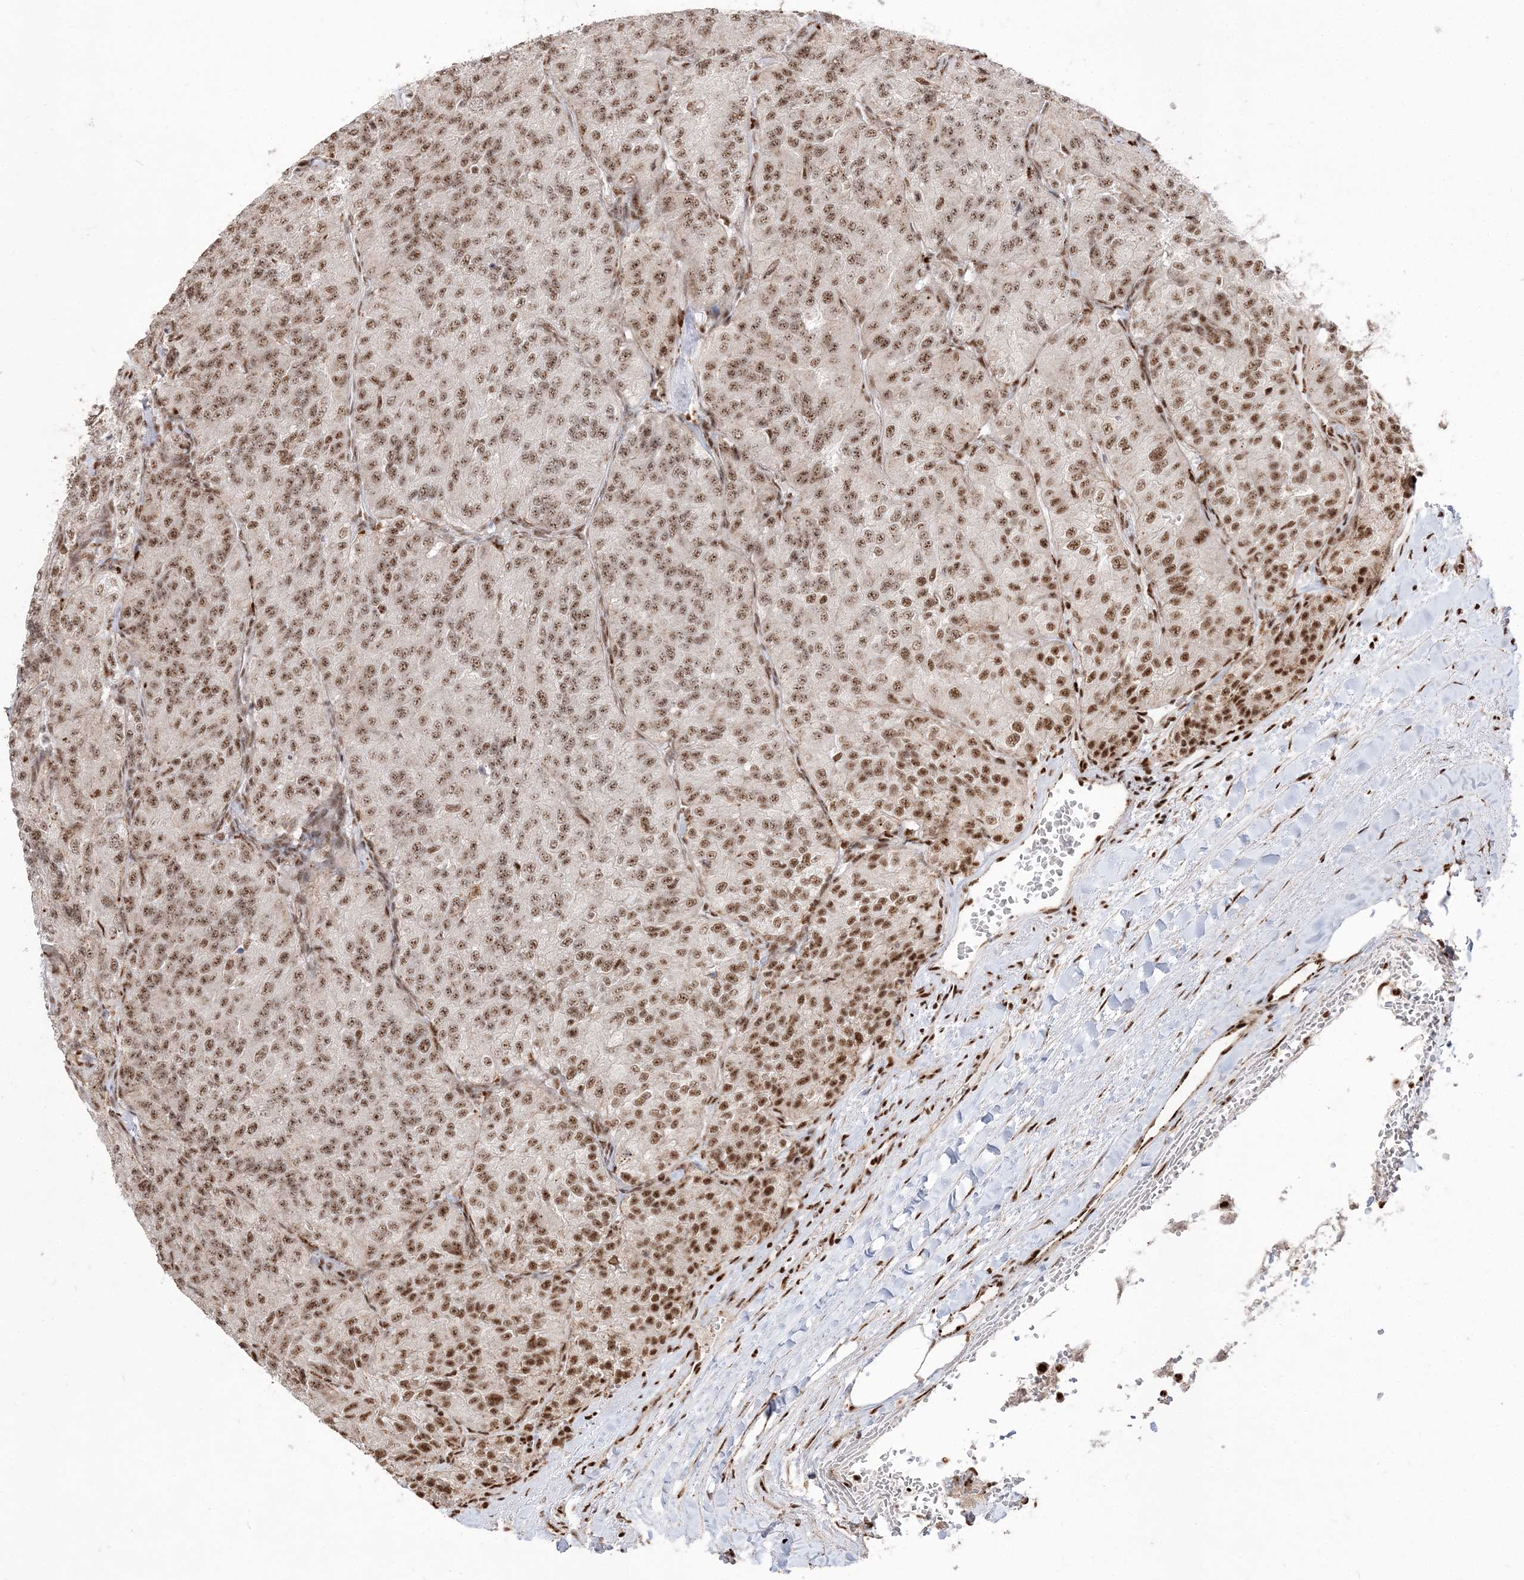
{"staining": {"intensity": "moderate", "quantity": ">75%", "location": "nuclear"}, "tissue": "renal cancer", "cell_type": "Tumor cells", "image_type": "cancer", "snomed": [{"axis": "morphology", "description": "Adenocarcinoma, NOS"}, {"axis": "topography", "description": "Kidney"}], "caption": "Brown immunohistochemical staining in human renal cancer (adenocarcinoma) reveals moderate nuclear expression in about >75% of tumor cells.", "gene": "RBM17", "patient": {"sex": "female", "age": 63}}